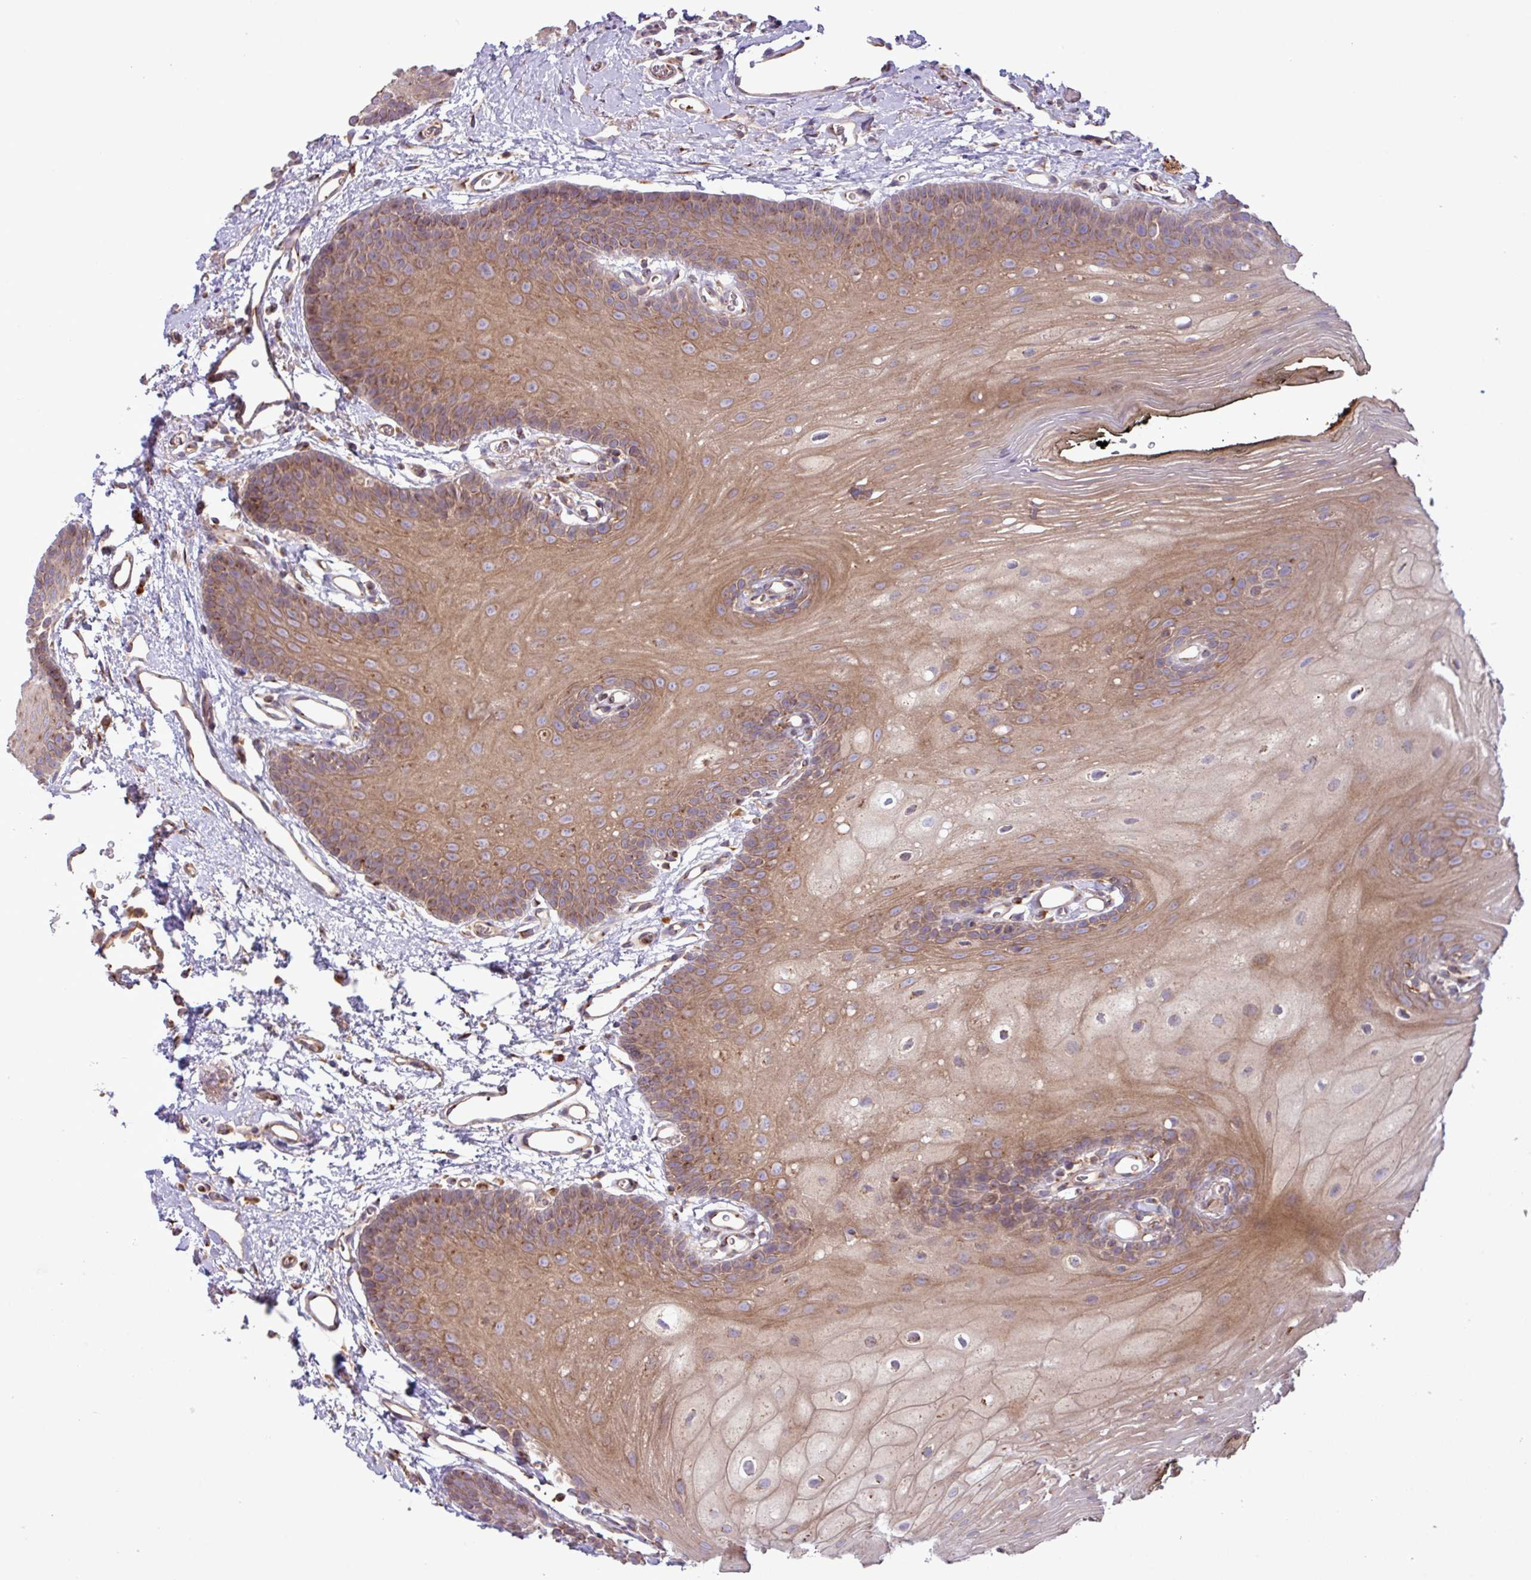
{"staining": {"intensity": "moderate", "quantity": ">75%", "location": "cytoplasmic/membranous"}, "tissue": "oral mucosa", "cell_type": "Squamous epithelial cells", "image_type": "normal", "snomed": [{"axis": "morphology", "description": "Normal tissue, NOS"}, {"axis": "morphology", "description": "Squamous cell carcinoma, NOS"}, {"axis": "topography", "description": "Oral tissue"}, {"axis": "topography", "description": "Head-Neck"}], "caption": "Oral mucosa was stained to show a protein in brown. There is medium levels of moderate cytoplasmic/membranous positivity in about >75% of squamous epithelial cells. Ihc stains the protein in brown and the nuclei are stained blue.", "gene": "RAB19", "patient": {"sex": "female", "age": 81}}